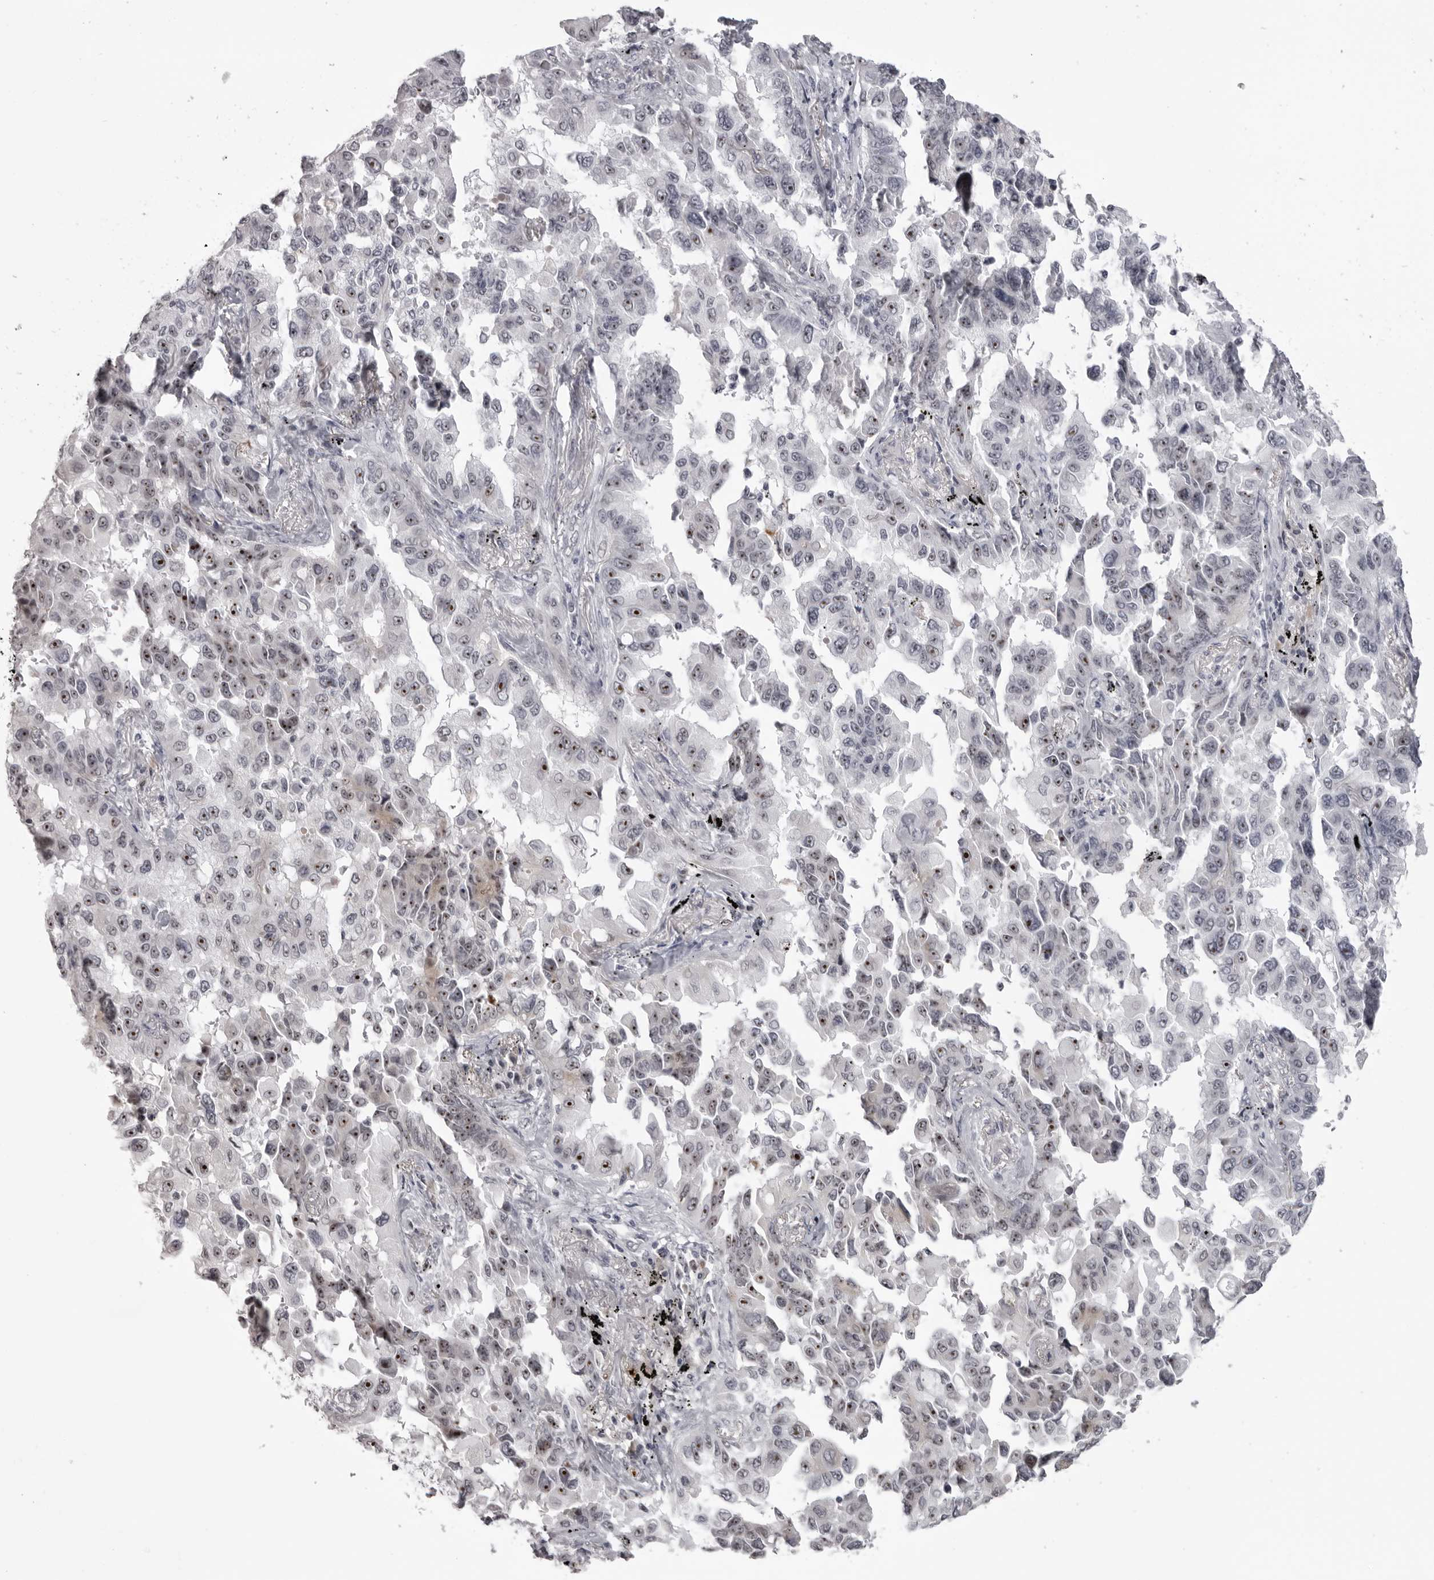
{"staining": {"intensity": "strong", "quantity": ">75%", "location": "nuclear"}, "tissue": "lung cancer", "cell_type": "Tumor cells", "image_type": "cancer", "snomed": [{"axis": "morphology", "description": "Adenocarcinoma, NOS"}, {"axis": "topography", "description": "Lung"}], "caption": "Adenocarcinoma (lung) stained with a brown dye exhibits strong nuclear positive positivity in approximately >75% of tumor cells.", "gene": "HELZ", "patient": {"sex": "female", "age": 67}}